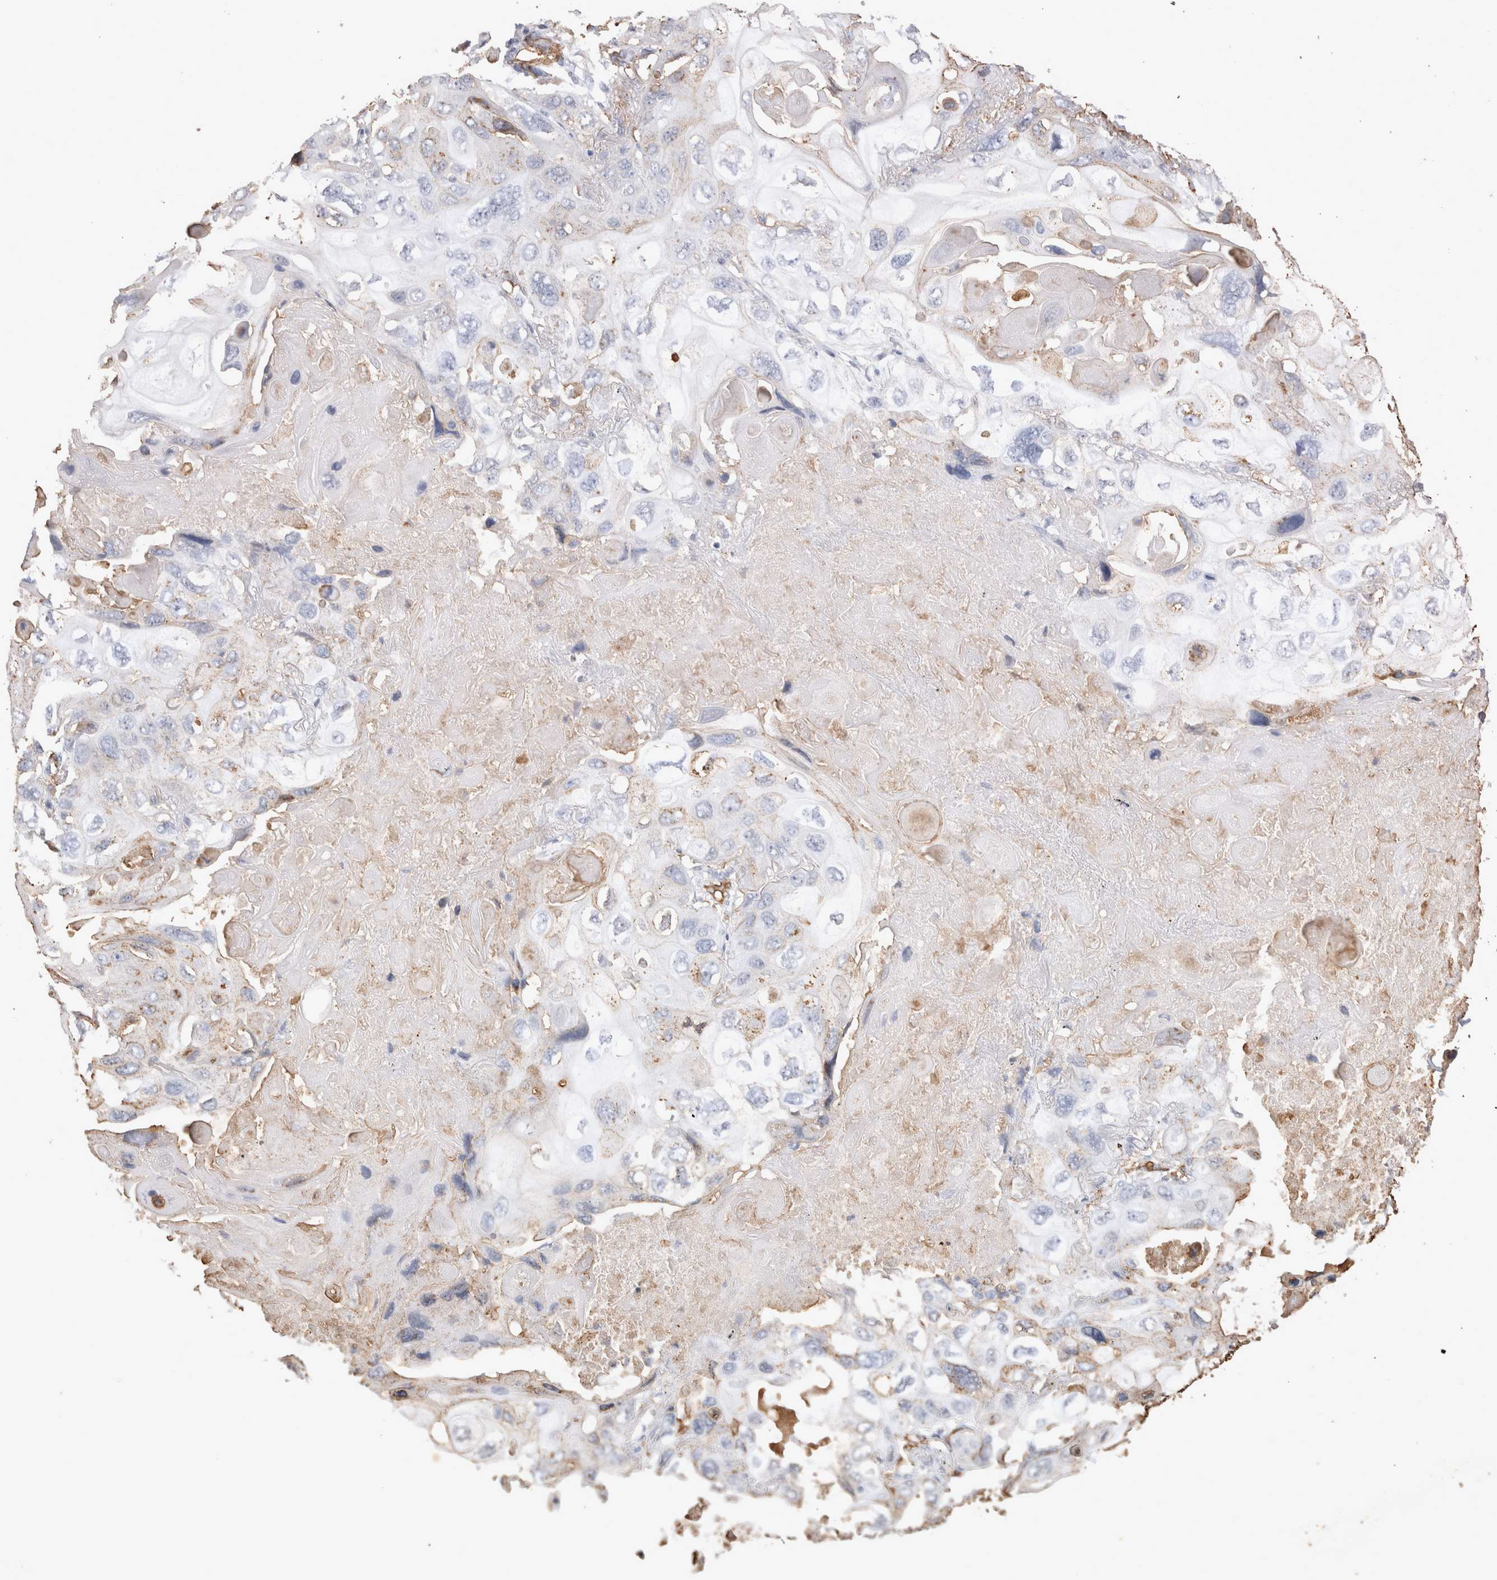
{"staining": {"intensity": "negative", "quantity": "none", "location": "none"}, "tissue": "lung cancer", "cell_type": "Tumor cells", "image_type": "cancer", "snomed": [{"axis": "morphology", "description": "Squamous cell carcinoma, NOS"}, {"axis": "topography", "description": "Lung"}], "caption": "Human lung cancer stained for a protein using immunohistochemistry (IHC) exhibits no positivity in tumor cells.", "gene": "IL17RC", "patient": {"sex": "female", "age": 73}}